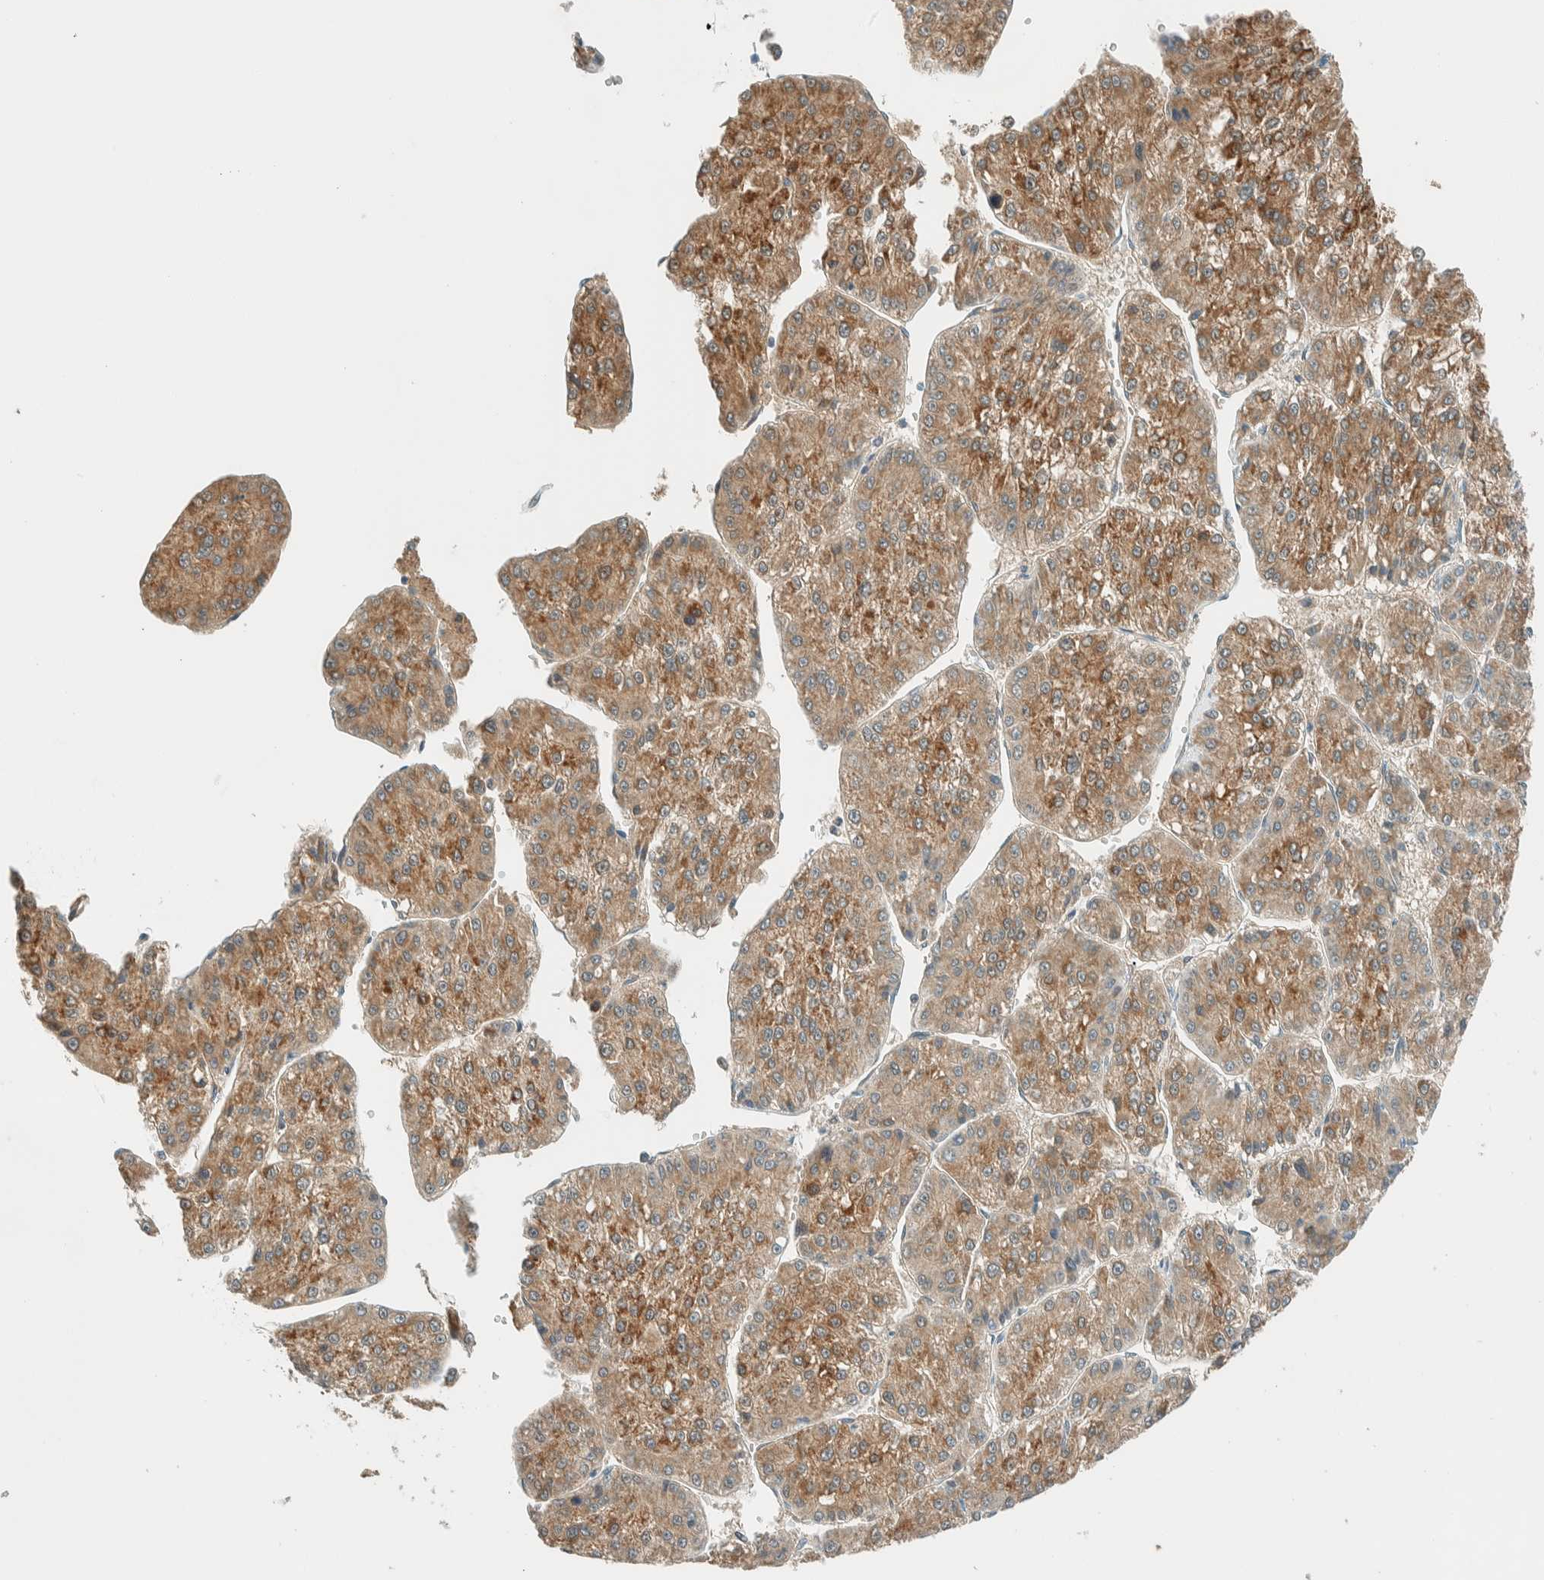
{"staining": {"intensity": "moderate", "quantity": ">75%", "location": "cytoplasmic/membranous"}, "tissue": "liver cancer", "cell_type": "Tumor cells", "image_type": "cancer", "snomed": [{"axis": "morphology", "description": "Carcinoma, Hepatocellular, NOS"}, {"axis": "topography", "description": "Liver"}], "caption": "Immunohistochemical staining of human hepatocellular carcinoma (liver) exhibits moderate cytoplasmic/membranous protein positivity in approximately >75% of tumor cells. The protein is stained brown, and the nuclei are stained in blue (DAB (3,3'-diaminobenzidine) IHC with brightfield microscopy, high magnification).", "gene": "ALDH7A1", "patient": {"sex": "female", "age": 73}}